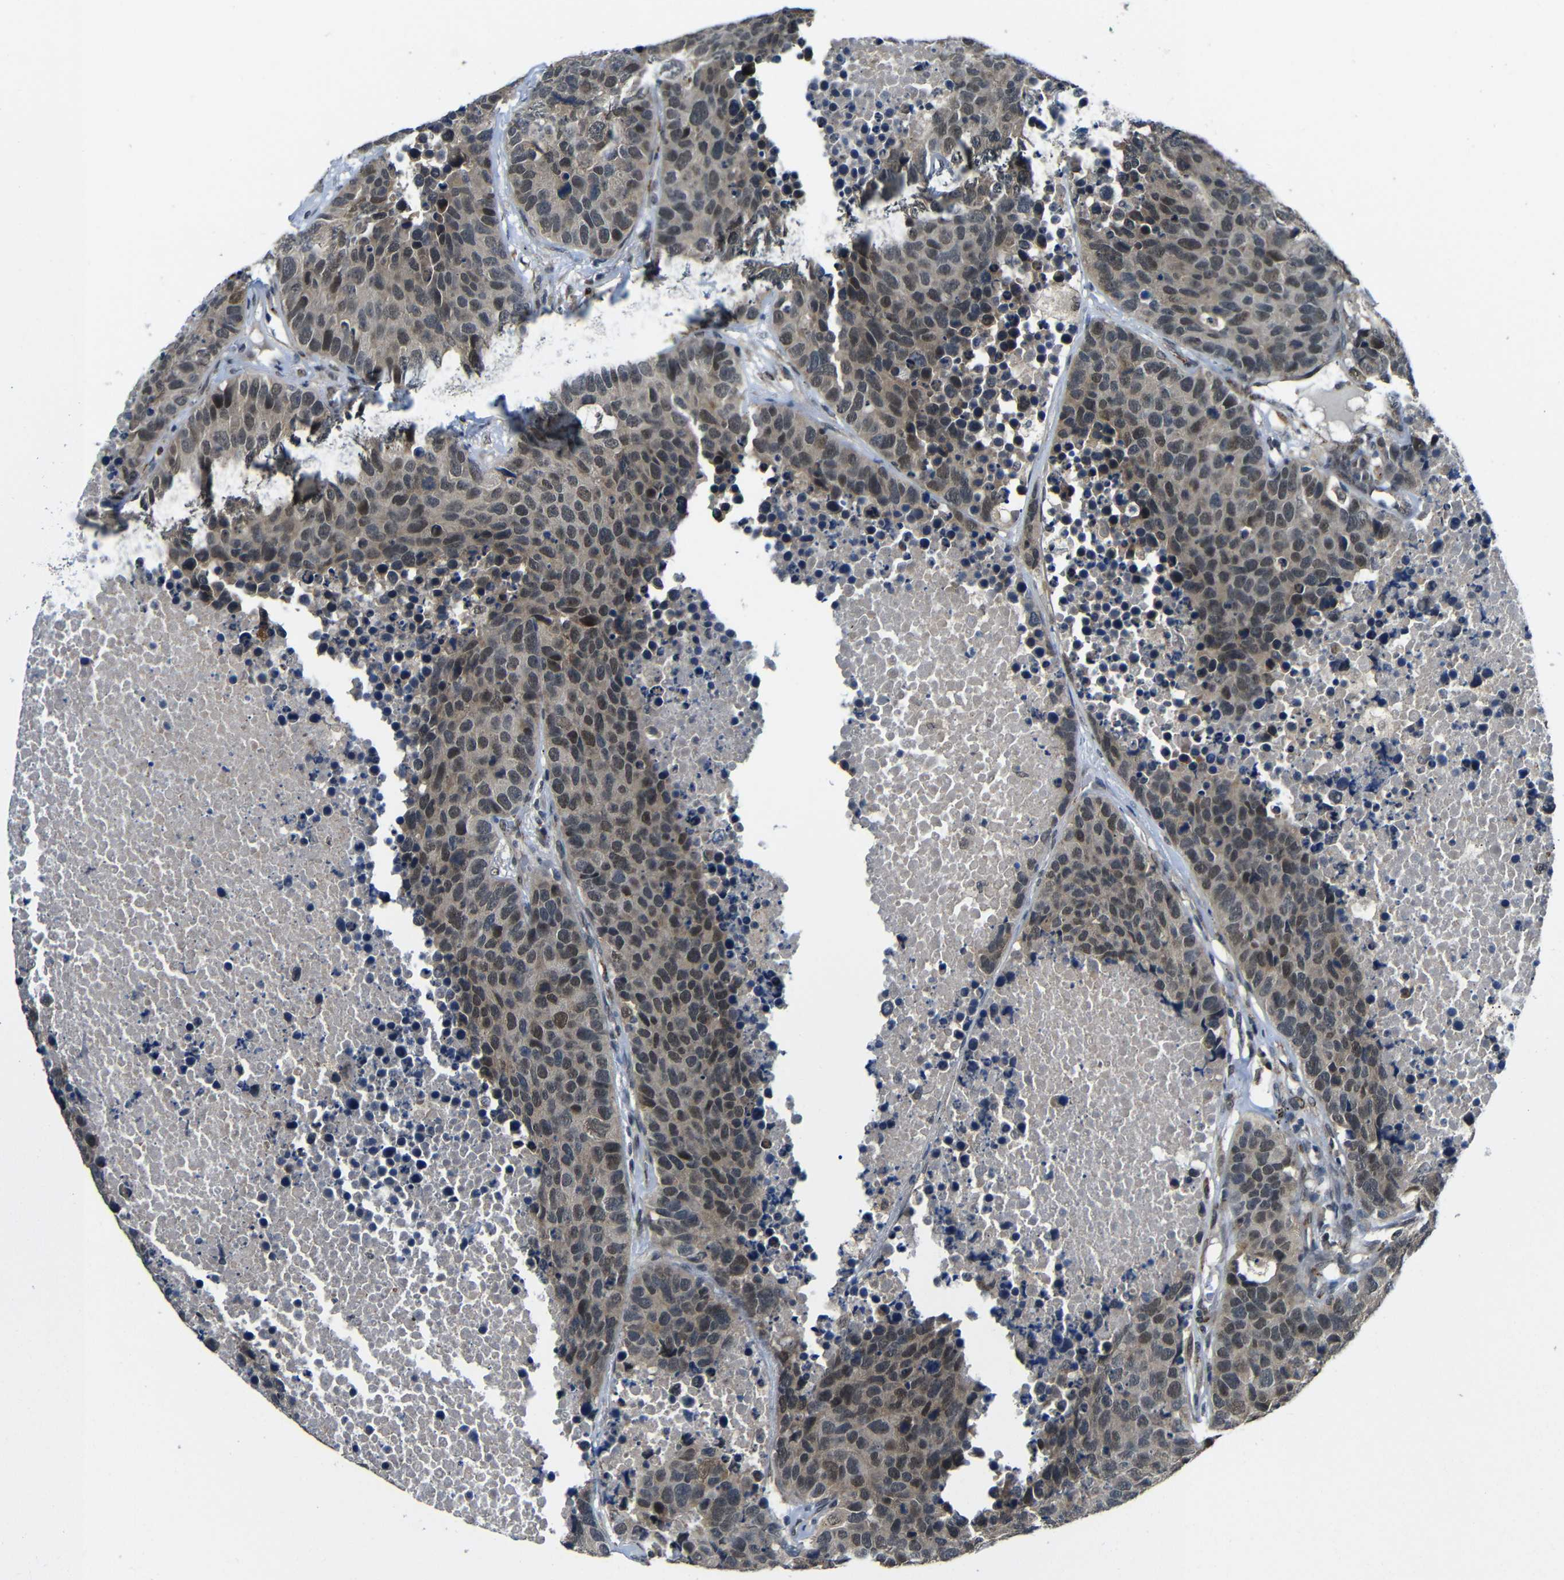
{"staining": {"intensity": "weak", "quantity": ">75%", "location": "cytoplasmic/membranous,nuclear"}, "tissue": "carcinoid", "cell_type": "Tumor cells", "image_type": "cancer", "snomed": [{"axis": "morphology", "description": "Carcinoid, malignant, NOS"}, {"axis": "topography", "description": "Lung"}], "caption": "Human malignant carcinoid stained with a protein marker exhibits weak staining in tumor cells.", "gene": "FAM172A", "patient": {"sex": "male", "age": 60}}